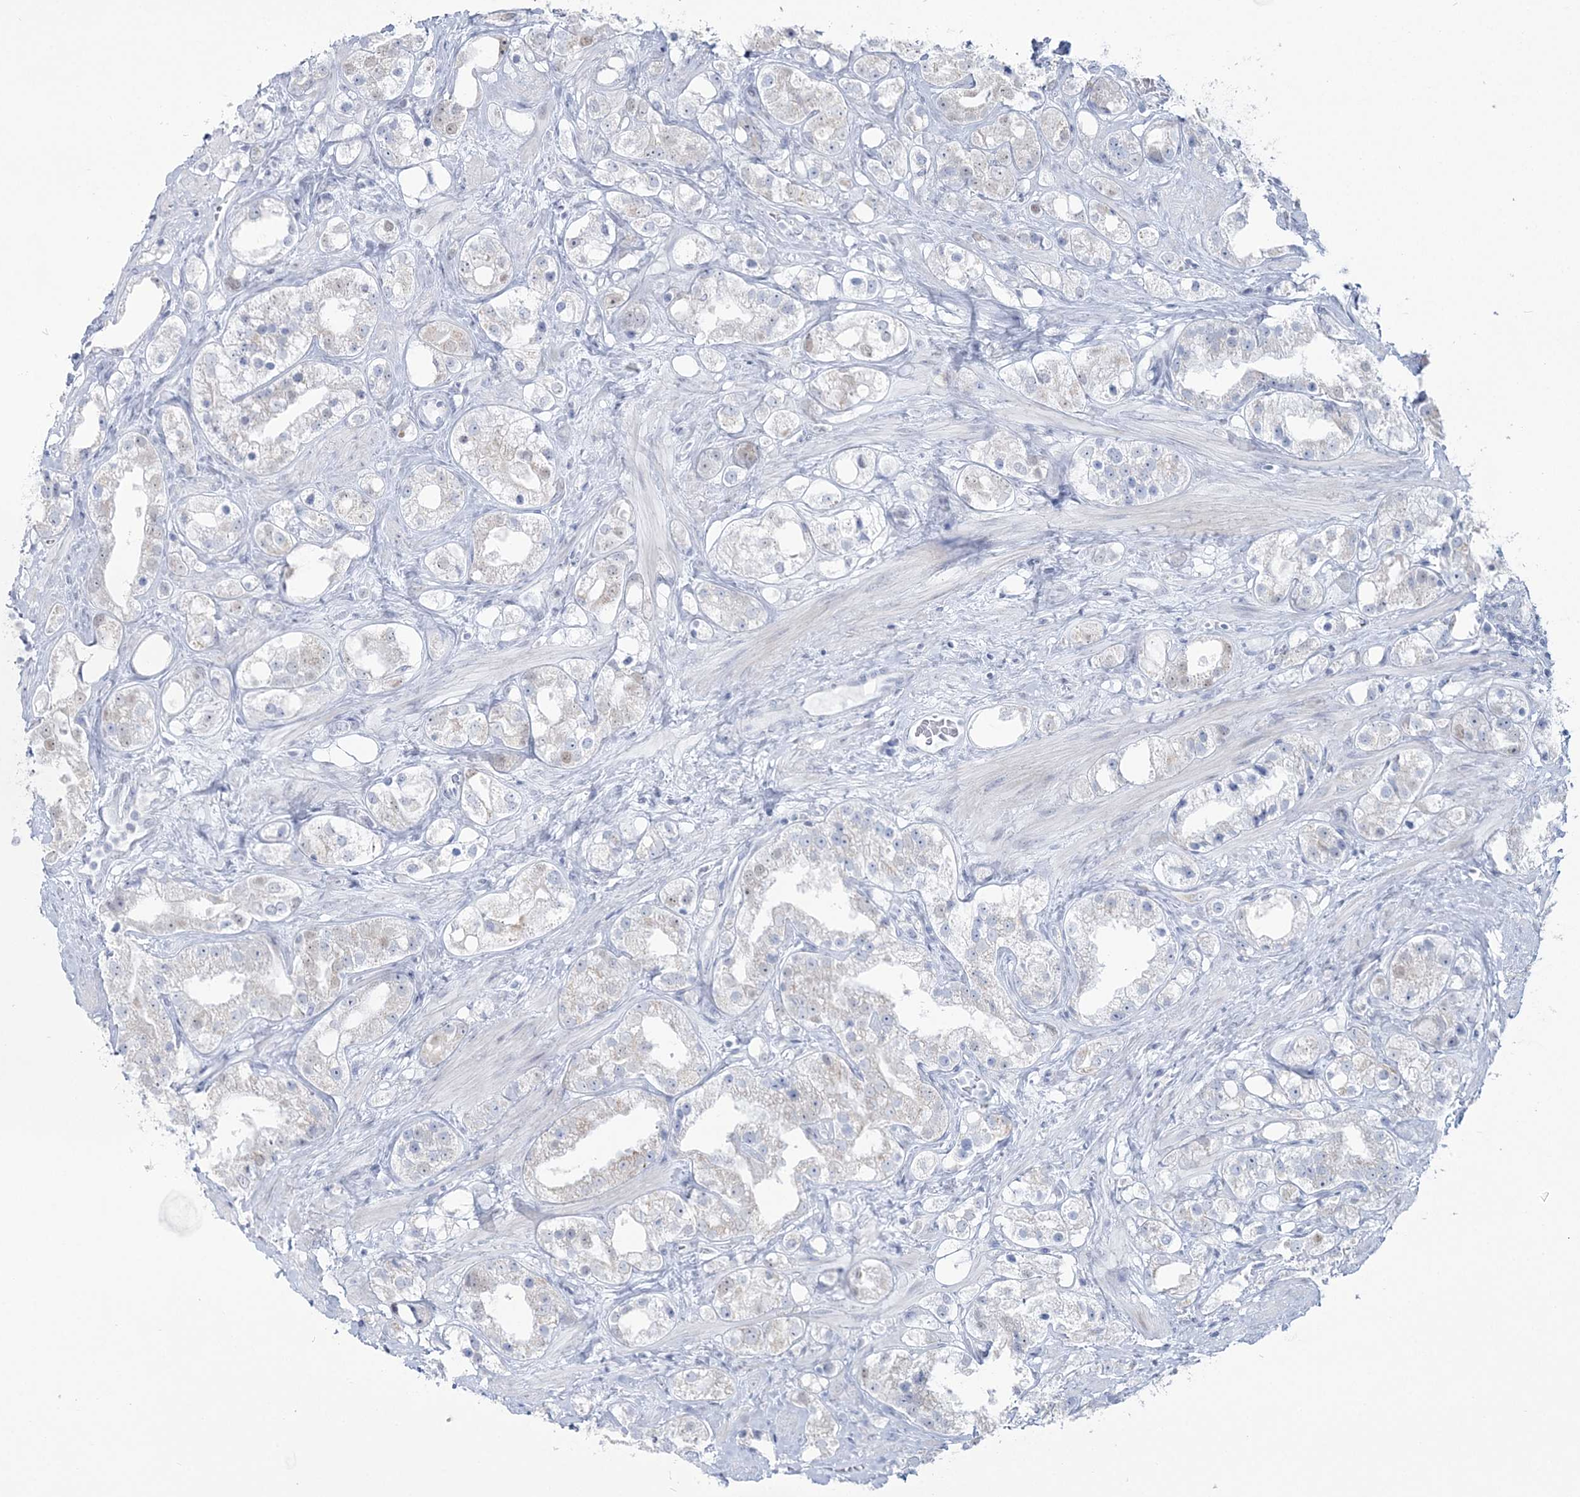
{"staining": {"intensity": "negative", "quantity": "none", "location": "none"}, "tissue": "prostate cancer", "cell_type": "Tumor cells", "image_type": "cancer", "snomed": [{"axis": "morphology", "description": "Adenocarcinoma, NOS"}, {"axis": "topography", "description": "Prostate"}], "caption": "The image demonstrates no significant expression in tumor cells of prostate cancer (adenocarcinoma). (Brightfield microscopy of DAB IHC at high magnification).", "gene": "ZNF843", "patient": {"sex": "male", "age": 79}}